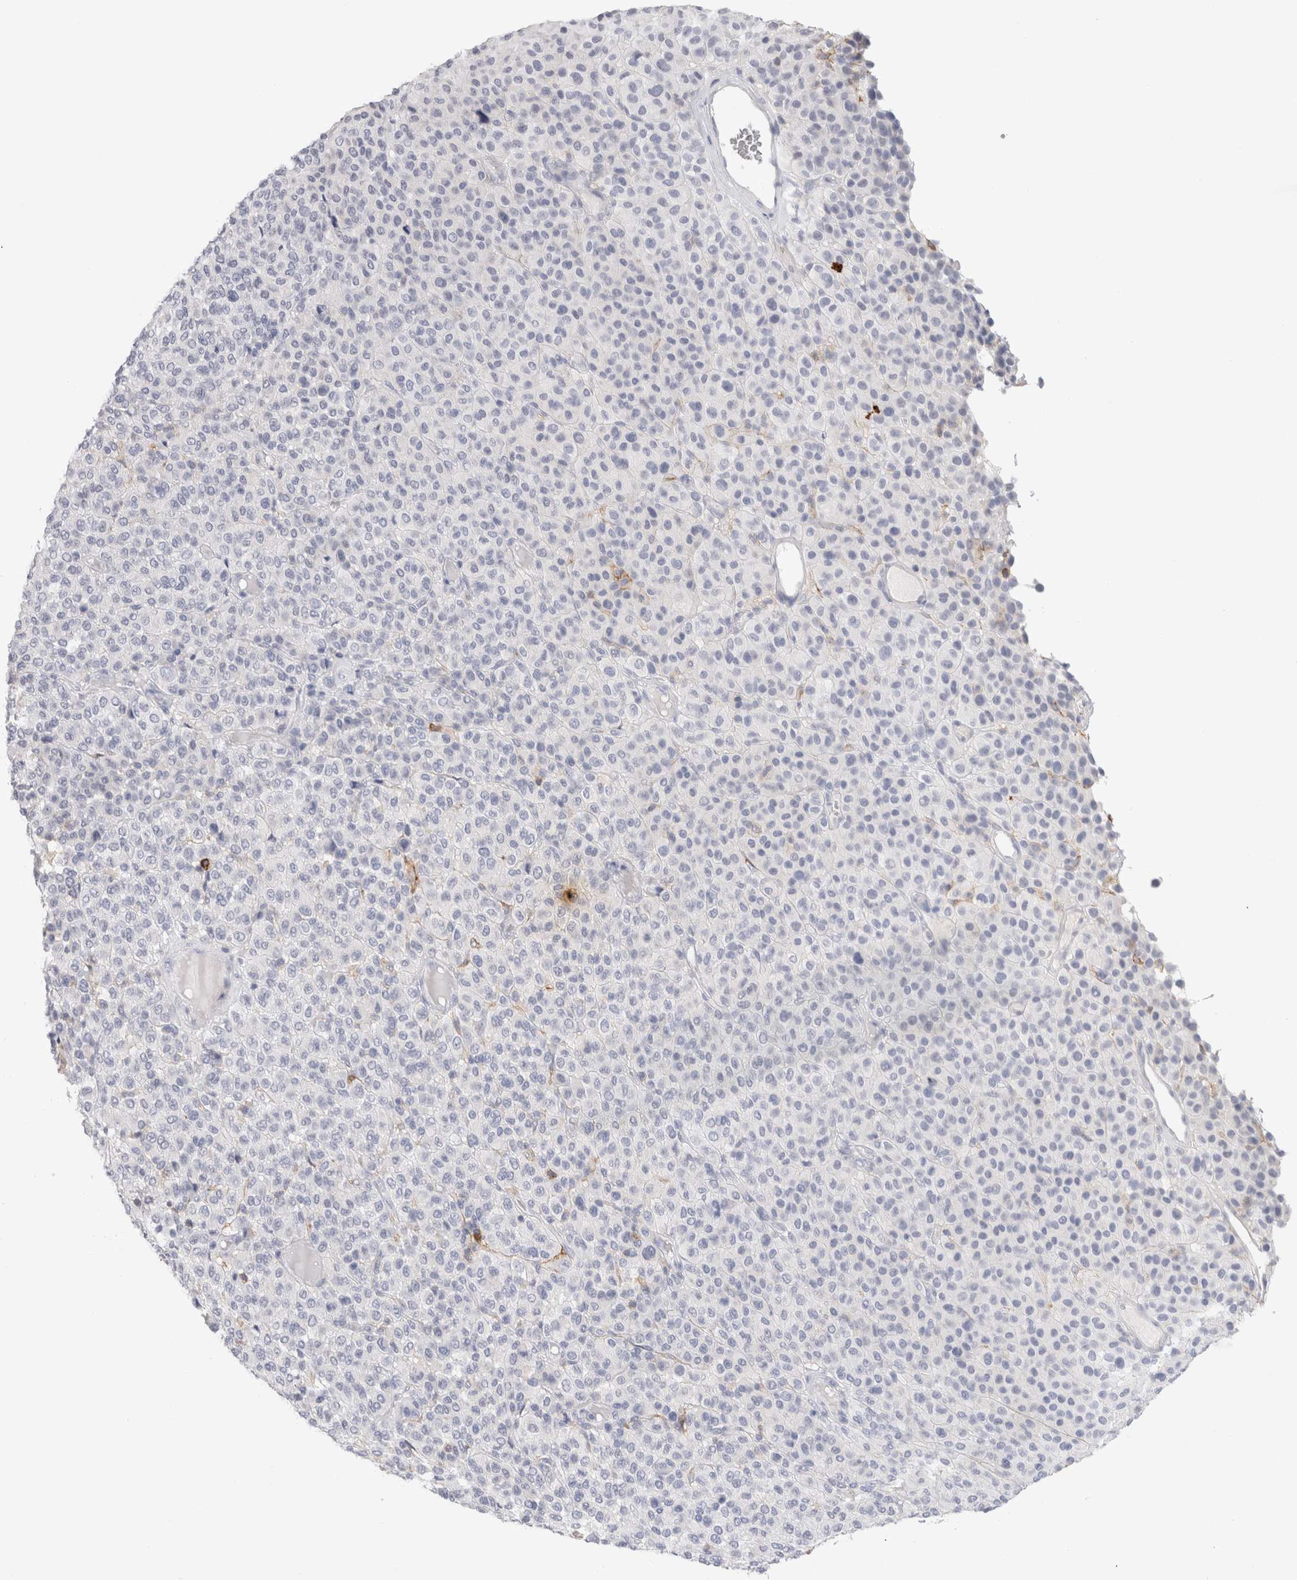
{"staining": {"intensity": "negative", "quantity": "none", "location": "none"}, "tissue": "melanoma", "cell_type": "Tumor cells", "image_type": "cancer", "snomed": [{"axis": "morphology", "description": "Malignant melanoma, Metastatic site"}, {"axis": "topography", "description": "Pancreas"}], "caption": "There is no significant expression in tumor cells of melanoma. (IHC, brightfield microscopy, high magnification).", "gene": "CD38", "patient": {"sex": "female", "age": 30}}